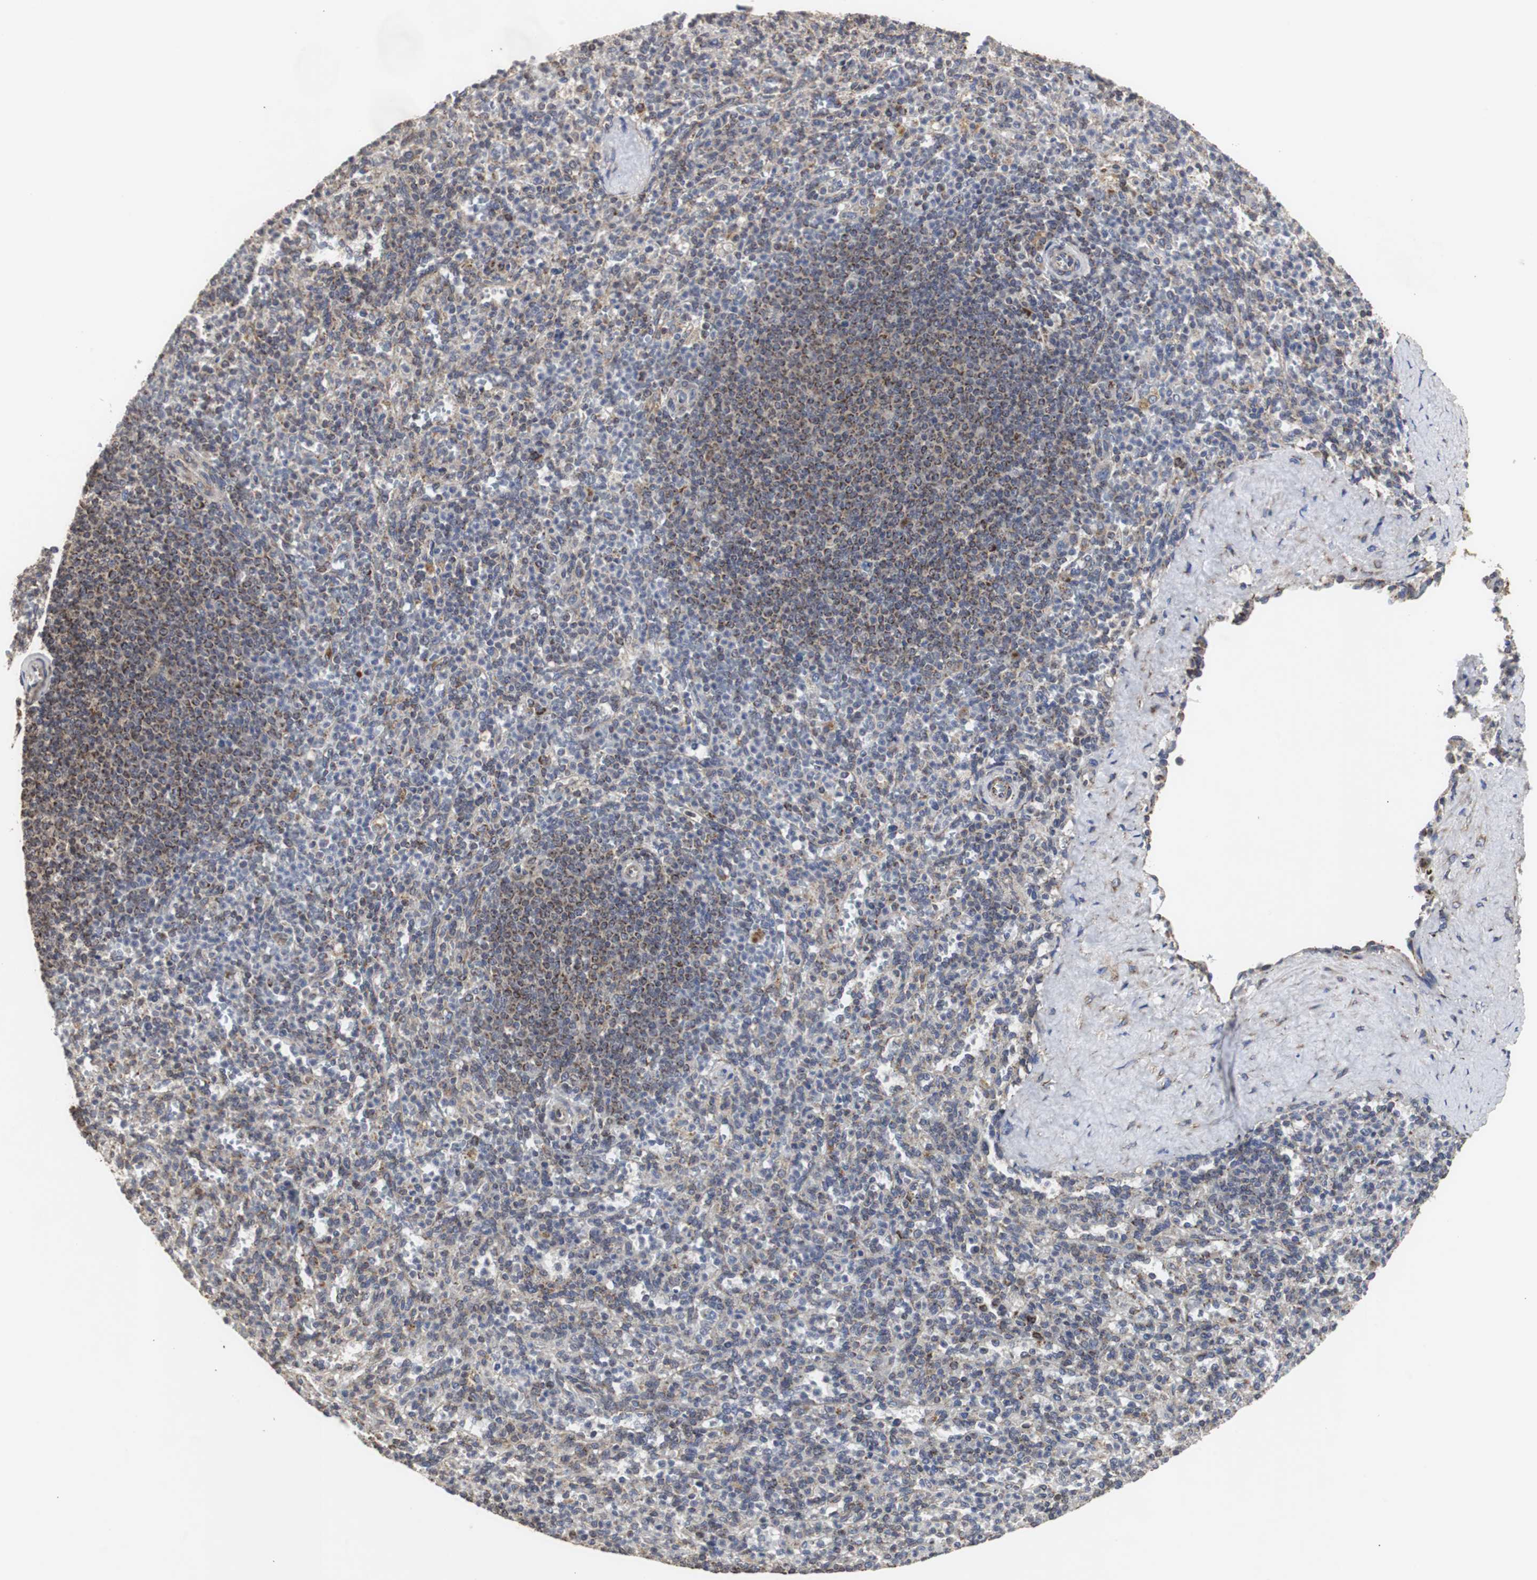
{"staining": {"intensity": "moderate", "quantity": "25%-75%", "location": "cytoplasmic/membranous"}, "tissue": "spleen", "cell_type": "Cells in red pulp", "image_type": "normal", "snomed": [{"axis": "morphology", "description": "Normal tissue, NOS"}, {"axis": "topography", "description": "Spleen"}], "caption": "DAB immunohistochemical staining of unremarkable human spleen shows moderate cytoplasmic/membranous protein positivity in approximately 25%-75% of cells in red pulp.", "gene": "HSD17B10", "patient": {"sex": "male", "age": 36}}